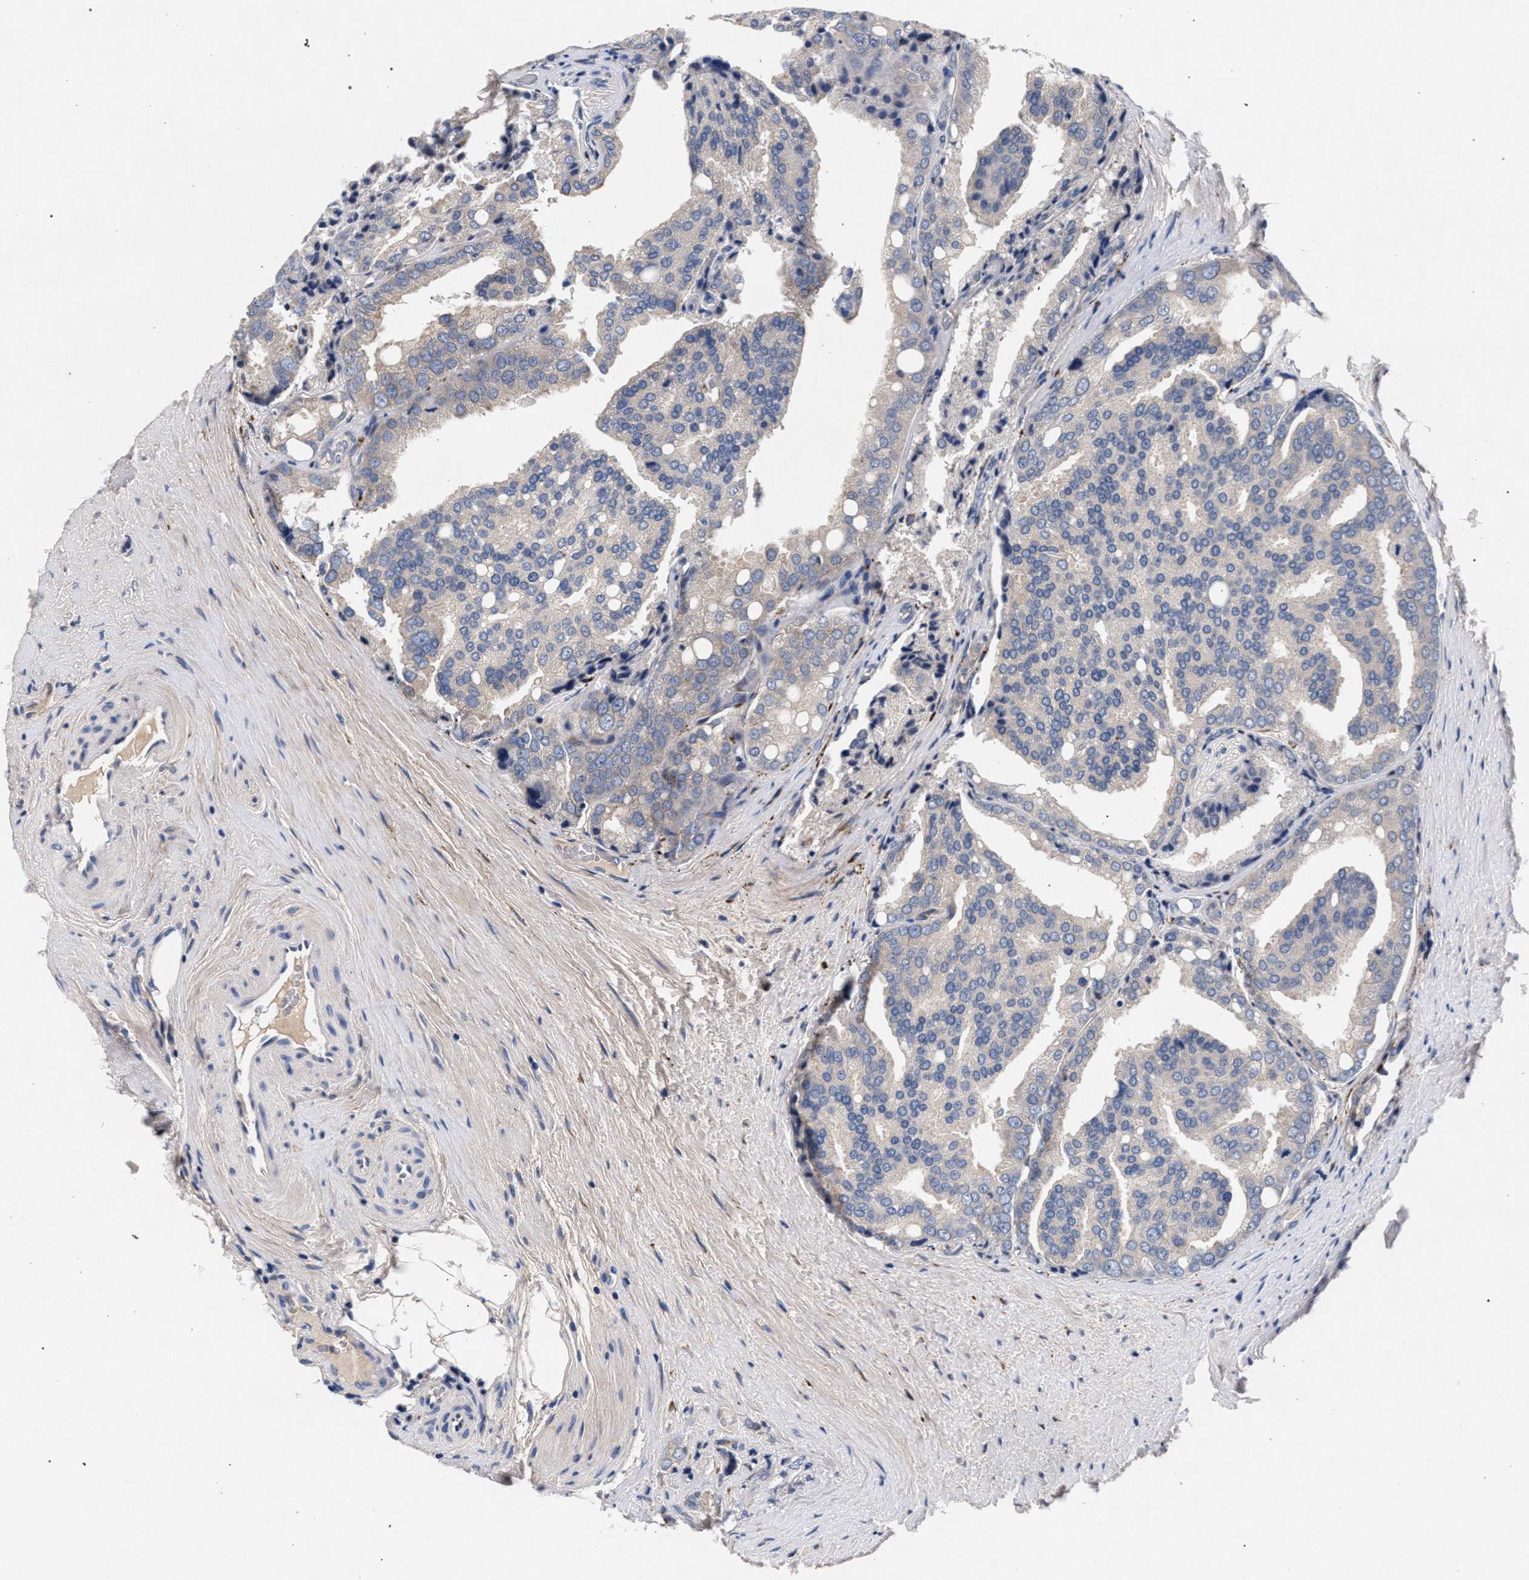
{"staining": {"intensity": "negative", "quantity": "none", "location": "none"}, "tissue": "prostate cancer", "cell_type": "Tumor cells", "image_type": "cancer", "snomed": [{"axis": "morphology", "description": "Adenocarcinoma, High grade"}, {"axis": "topography", "description": "Prostate"}], "caption": "The IHC micrograph has no significant expression in tumor cells of prostate cancer tissue.", "gene": "NEK7", "patient": {"sex": "male", "age": 50}}